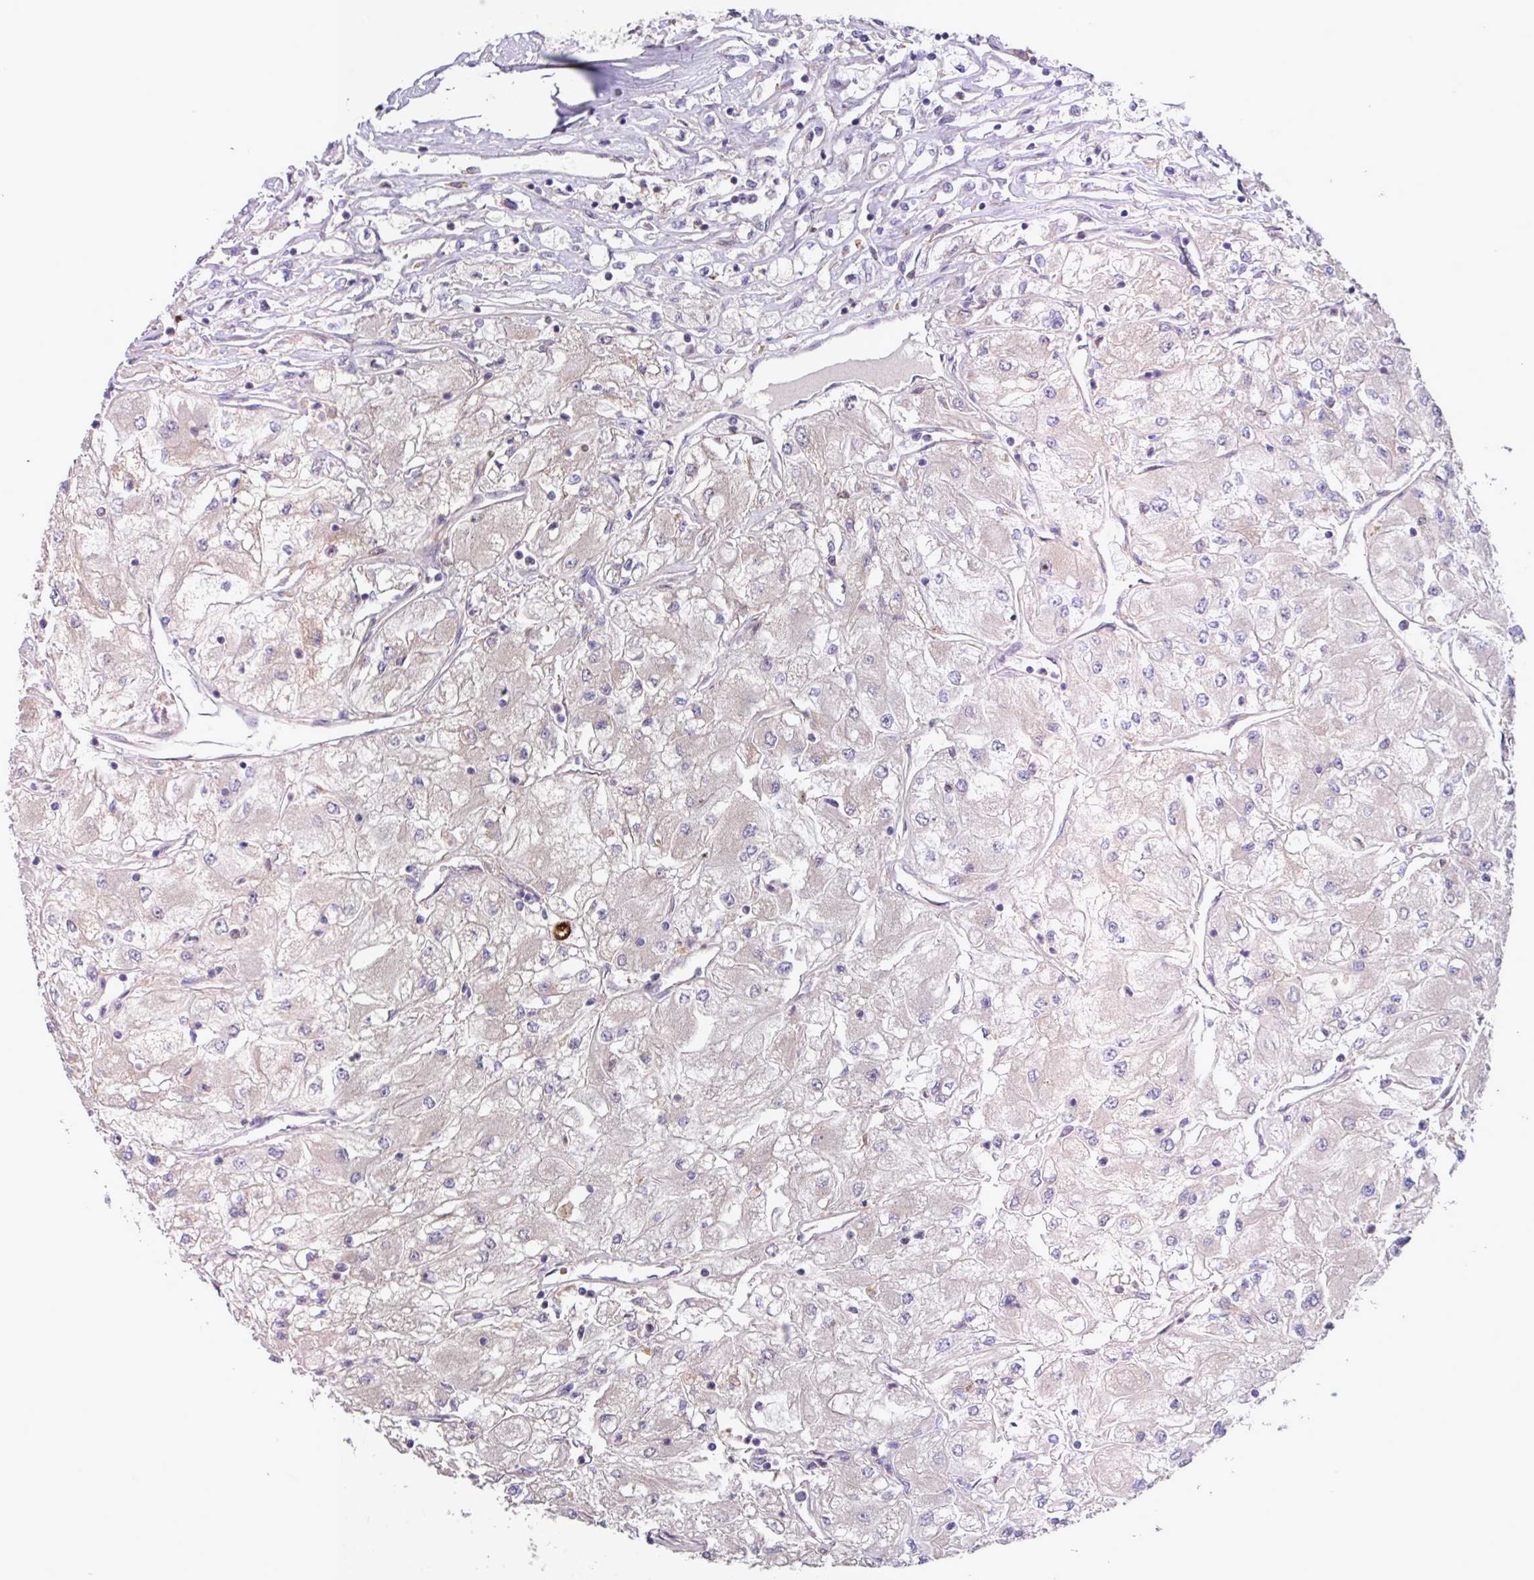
{"staining": {"intensity": "negative", "quantity": "none", "location": "none"}, "tissue": "renal cancer", "cell_type": "Tumor cells", "image_type": "cancer", "snomed": [{"axis": "morphology", "description": "Adenocarcinoma, NOS"}, {"axis": "topography", "description": "Kidney"}], "caption": "DAB immunohistochemical staining of renal cancer exhibits no significant expression in tumor cells.", "gene": "IQCJ", "patient": {"sex": "male", "age": 80}}